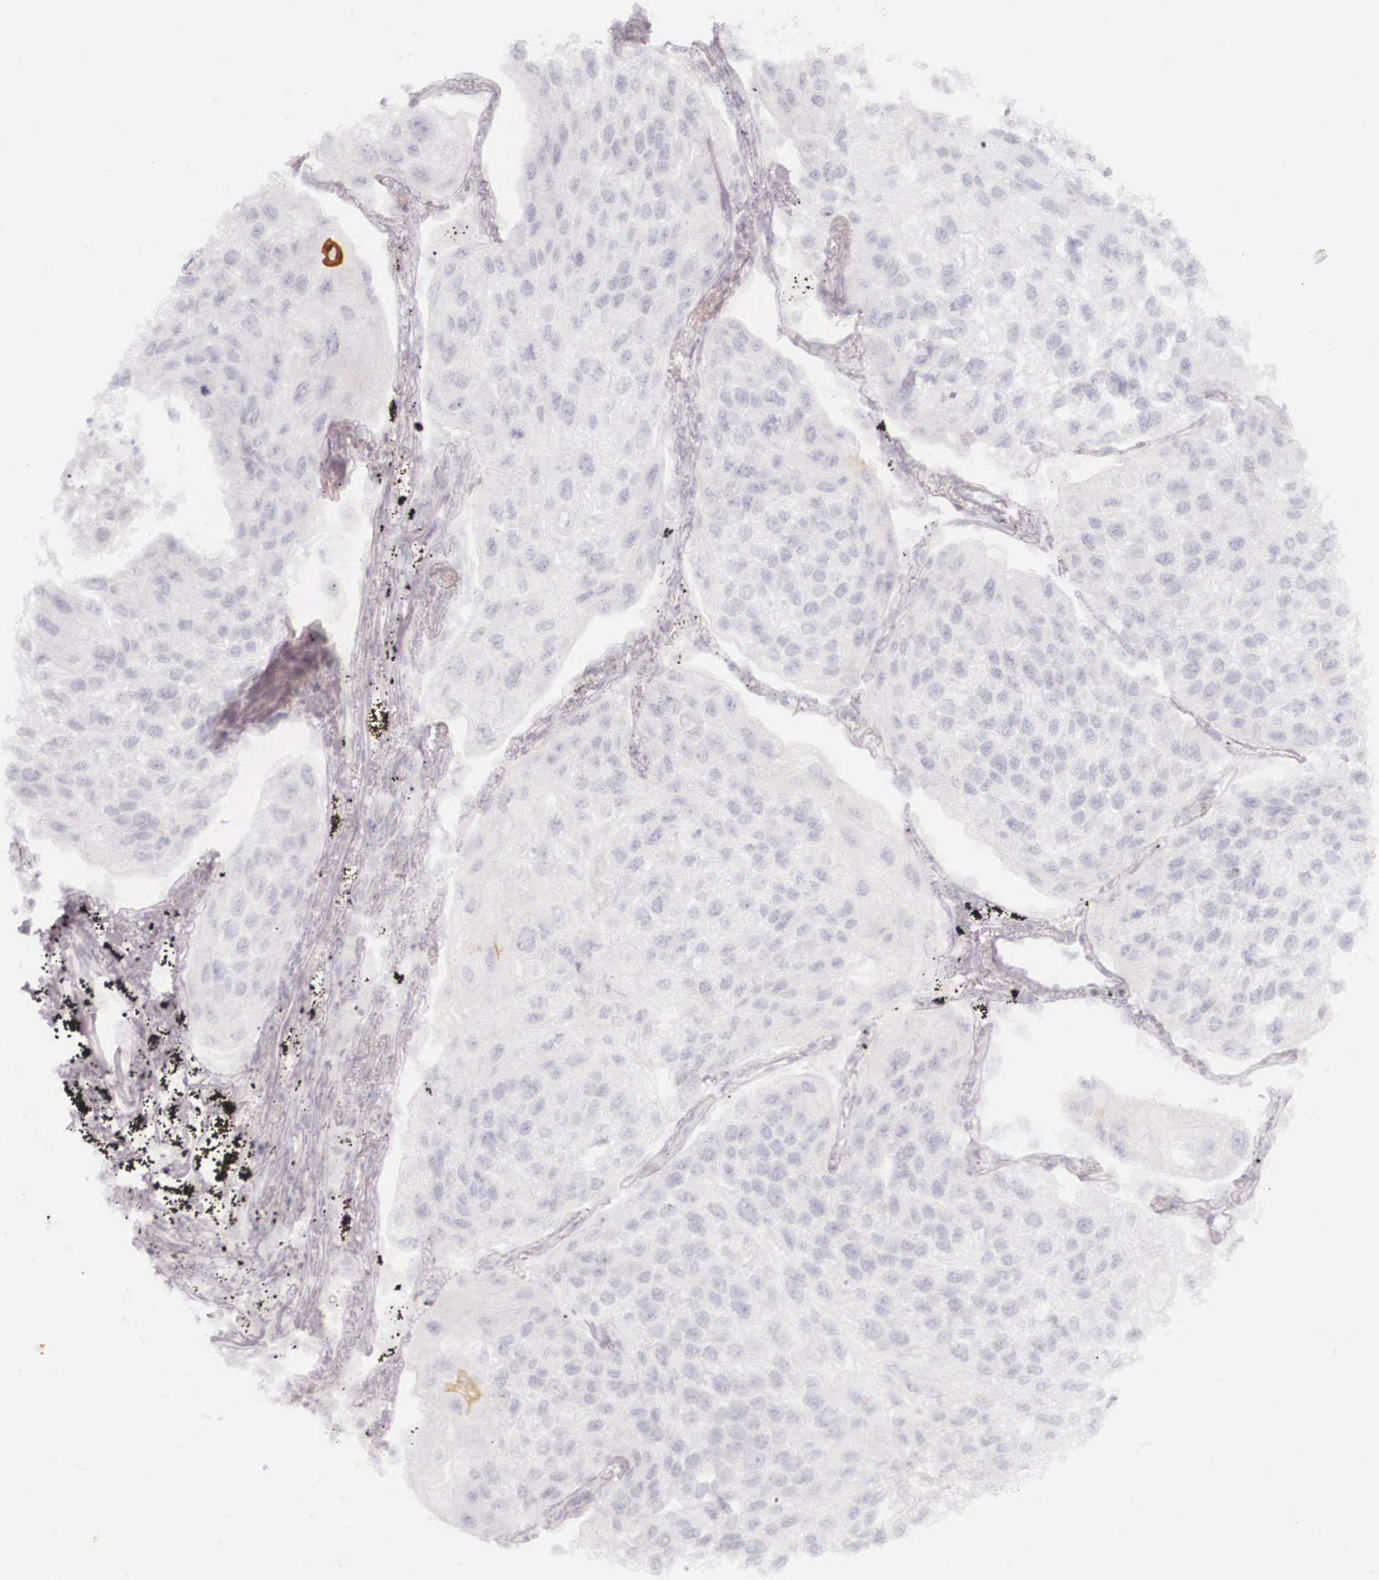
{"staining": {"intensity": "negative", "quantity": "none", "location": "none"}, "tissue": "lung cancer", "cell_type": "Tumor cells", "image_type": "cancer", "snomed": [{"axis": "morphology", "description": "Squamous cell carcinoma, NOS"}, {"axis": "topography", "description": "Lung"}], "caption": "Immunohistochemistry (IHC) of human squamous cell carcinoma (lung) displays no staining in tumor cells. (IHC, brightfield microscopy, high magnification).", "gene": "KRT14", "patient": {"sex": "male", "age": 75}}